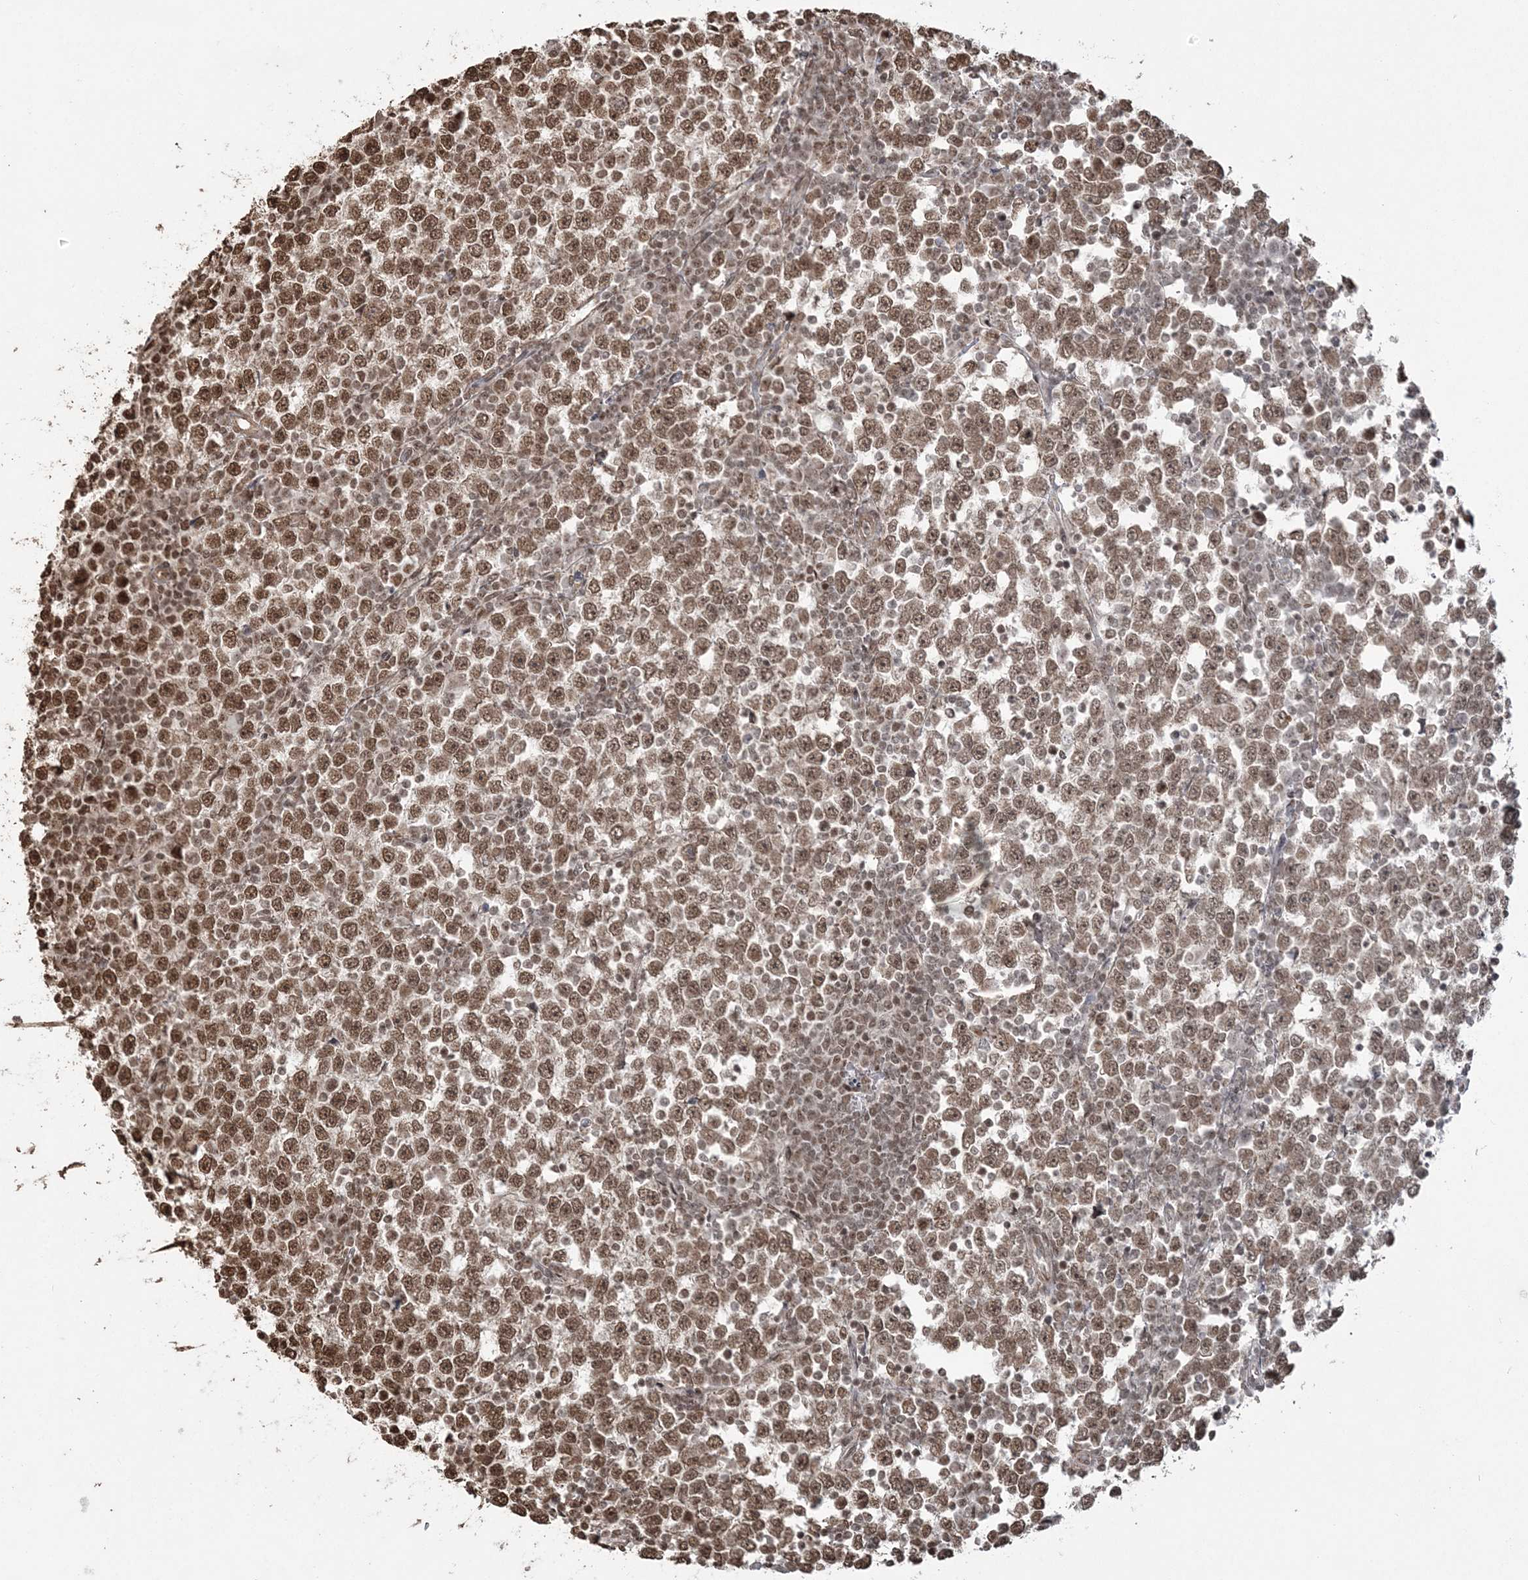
{"staining": {"intensity": "moderate", "quantity": ">75%", "location": "nuclear"}, "tissue": "testis cancer", "cell_type": "Tumor cells", "image_type": "cancer", "snomed": [{"axis": "morphology", "description": "Seminoma, NOS"}, {"axis": "topography", "description": "Testis"}], "caption": "Protein analysis of testis seminoma tissue shows moderate nuclear positivity in about >75% of tumor cells. (Brightfield microscopy of DAB IHC at high magnification).", "gene": "ZNF839", "patient": {"sex": "male", "age": 65}}